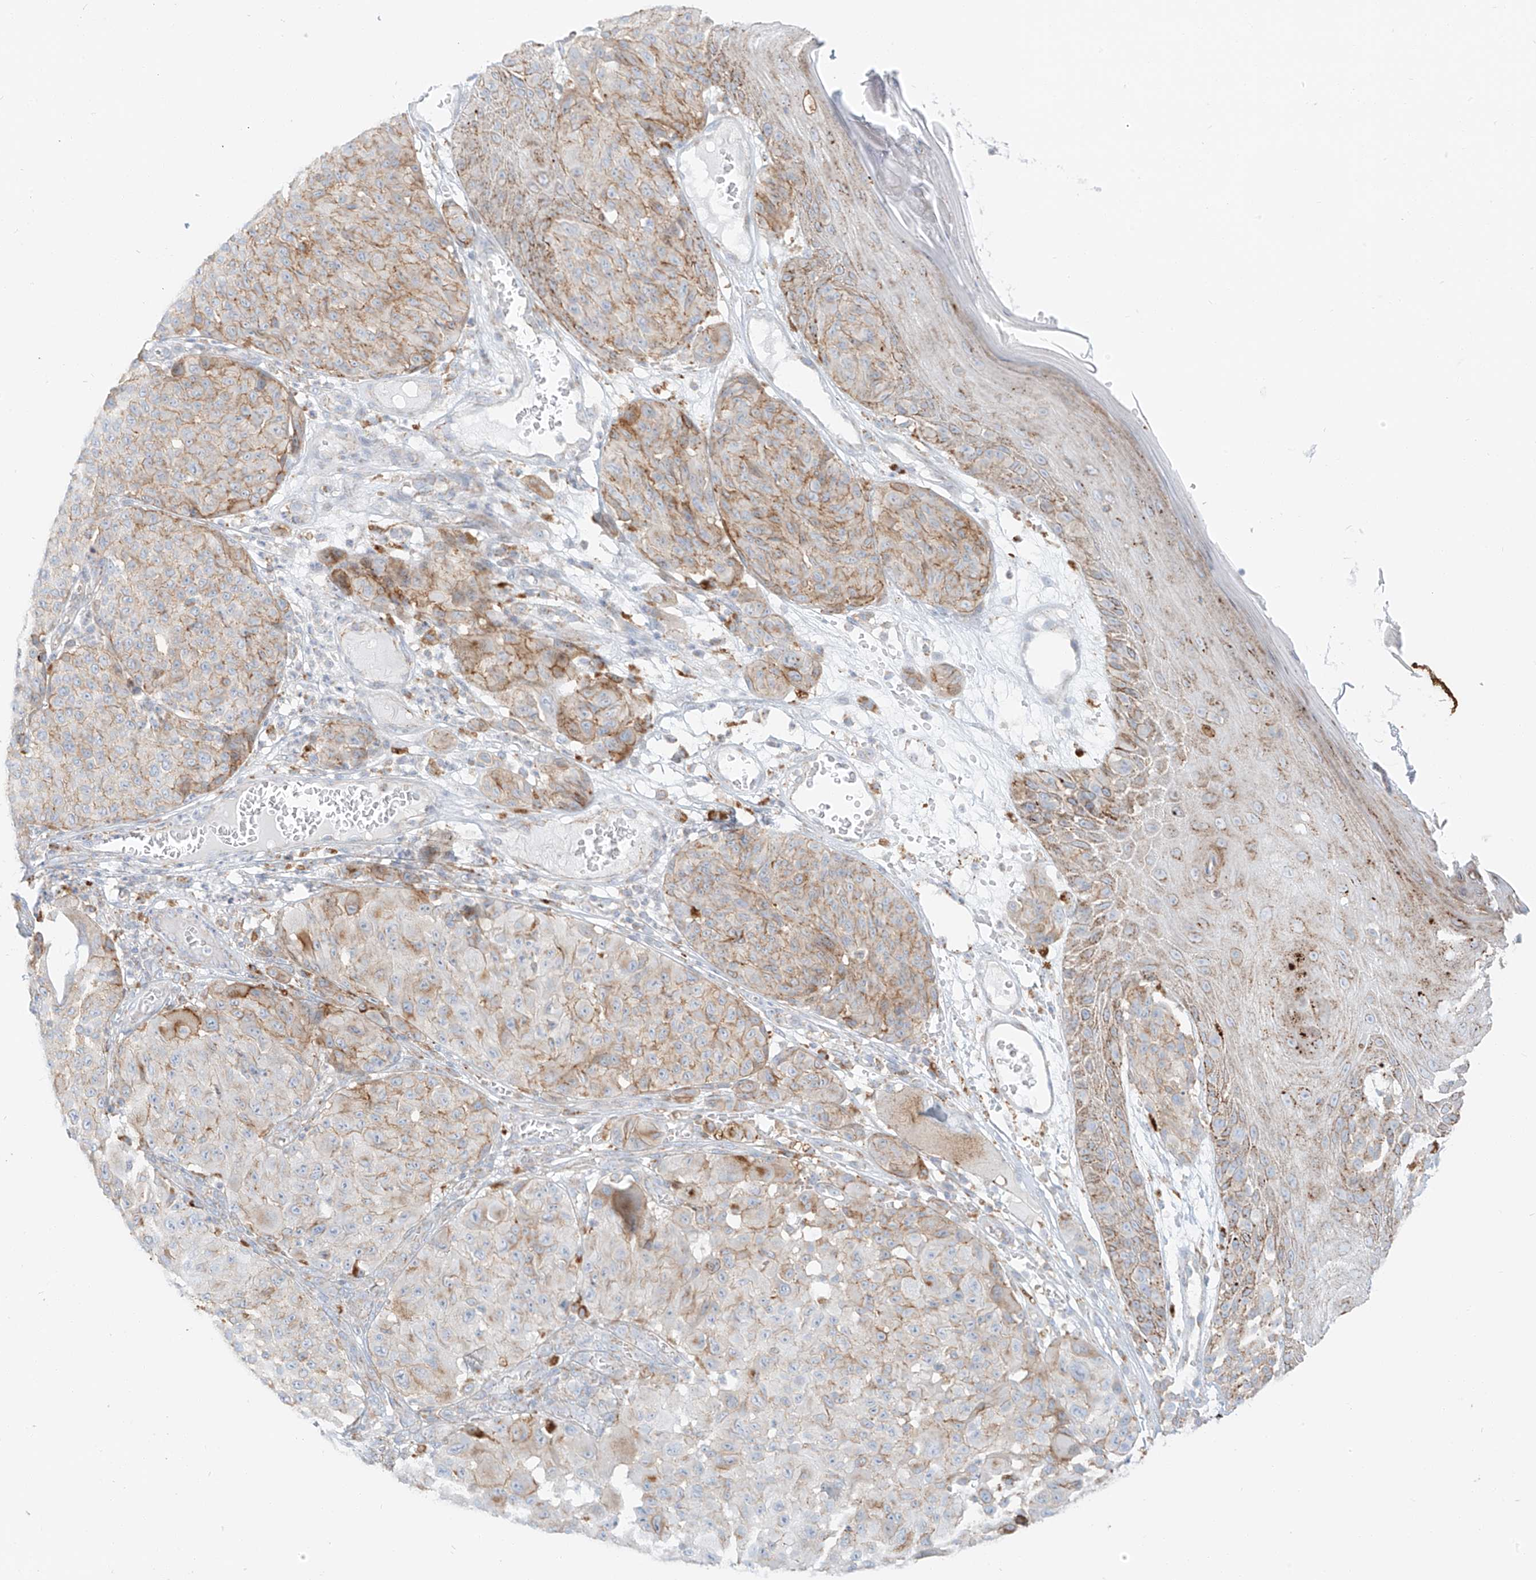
{"staining": {"intensity": "moderate", "quantity": "<25%", "location": "cytoplasmic/membranous"}, "tissue": "melanoma", "cell_type": "Tumor cells", "image_type": "cancer", "snomed": [{"axis": "morphology", "description": "Malignant melanoma, NOS"}, {"axis": "topography", "description": "Skin"}], "caption": "There is low levels of moderate cytoplasmic/membranous positivity in tumor cells of melanoma, as demonstrated by immunohistochemical staining (brown color).", "gene": "SLC35F6", "patient": {"sex": "male", "age": 83}}